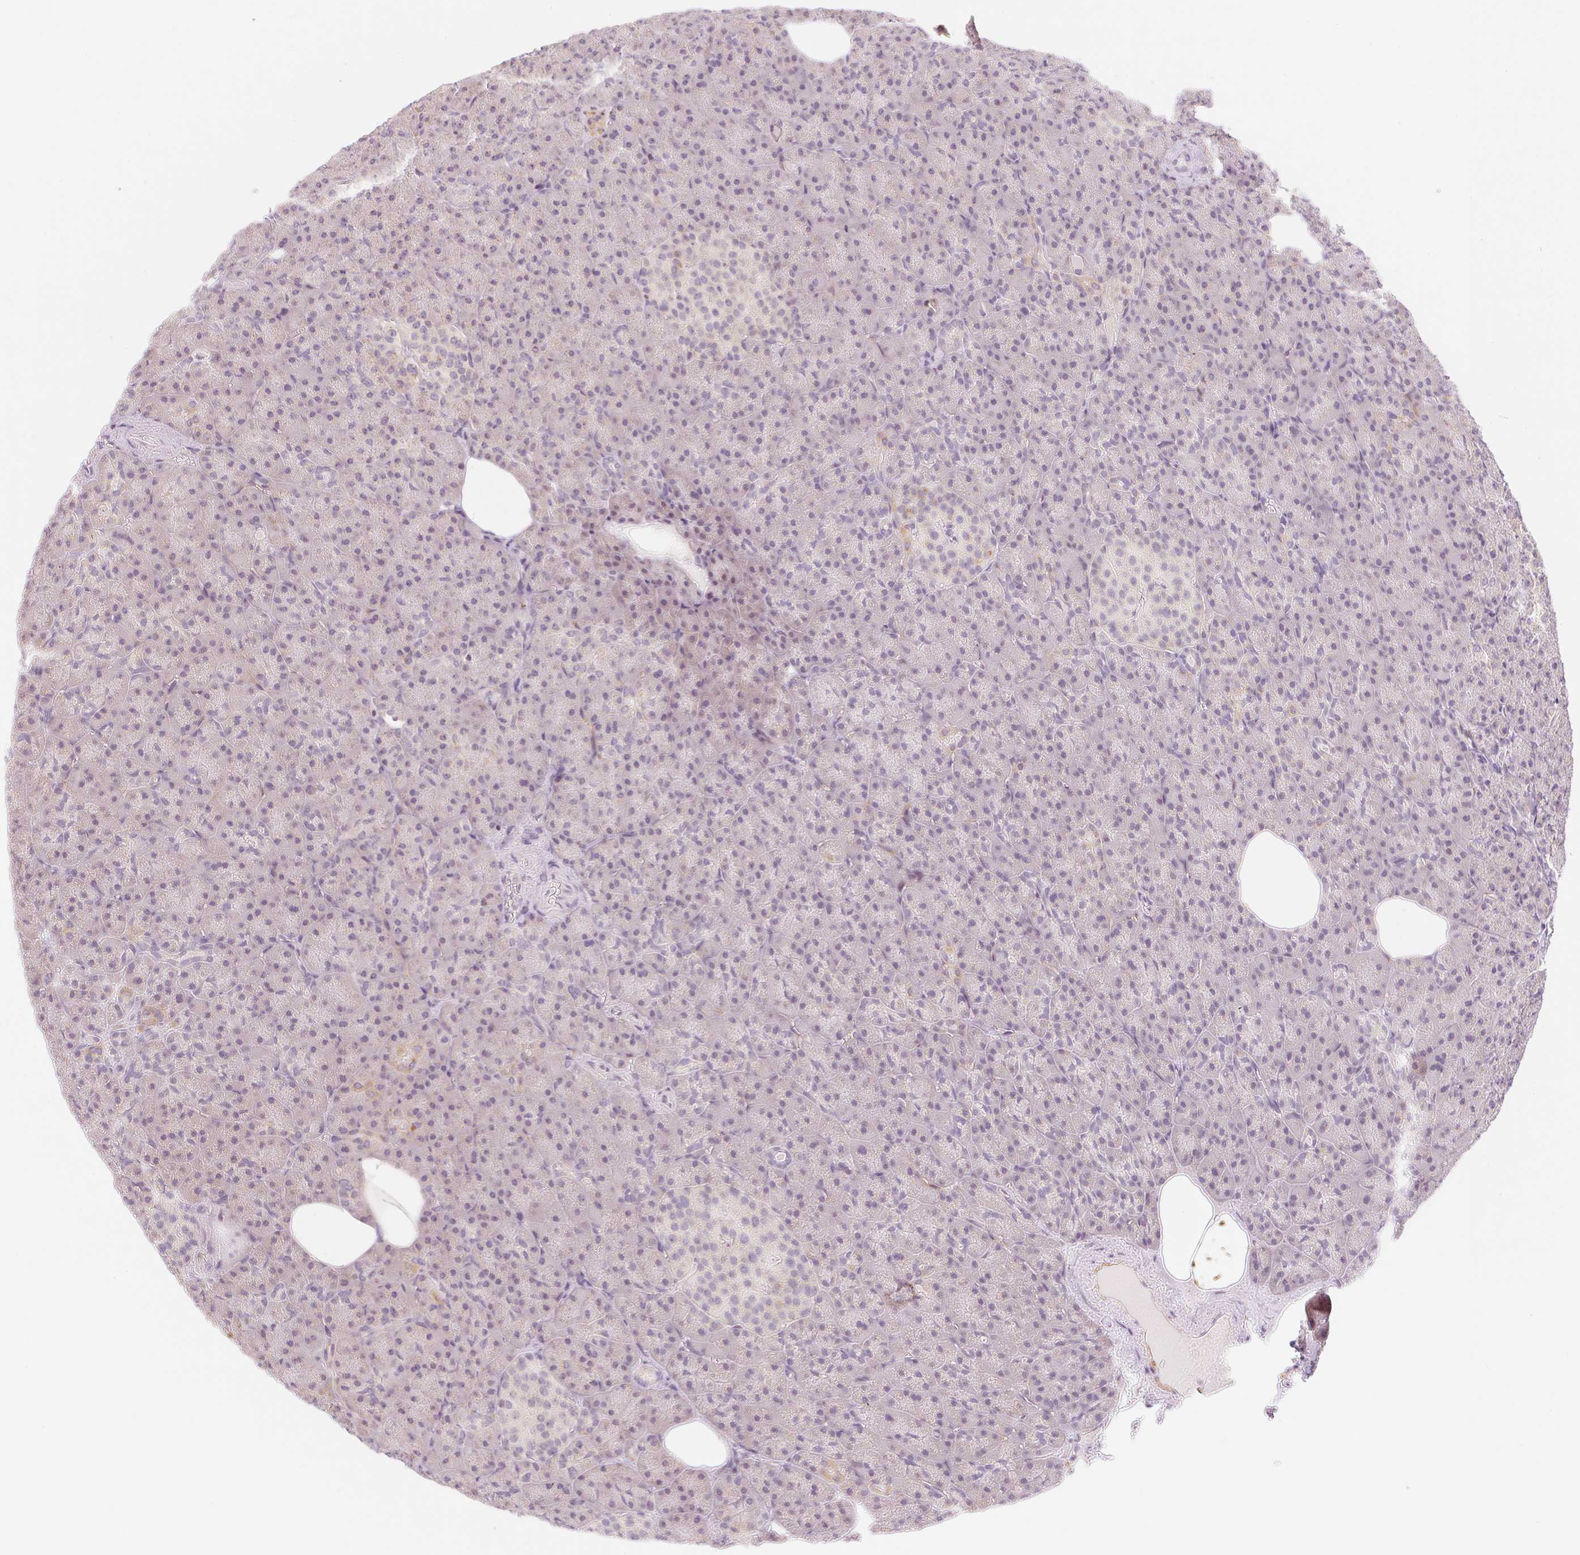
{"staining": {"intensity": "weak", "quantity": "25%-75%", "location": "cytoplasmic/membranous"}, "tissue": "pancreas", "cell_type": "Exocrine glandular cells", "image_type": "normal", "snomed": [{"axis": "morphology", "description": "Normal tissue, NOS"}, {"axis": "topography", "description": "Pancreas"}], "caption": "Immunohistochemistry micrograph of normal pancreas: human pancreas stained using IHC exhibits low levels of weak protein expression localized specifically in the cytoplasmic/membranous of exocrine glandular cells, appearing as a cytoplasmic/membranous brown color.", "gene": "CASKIN1", "patient": {"sex": "female", "age": 74}}